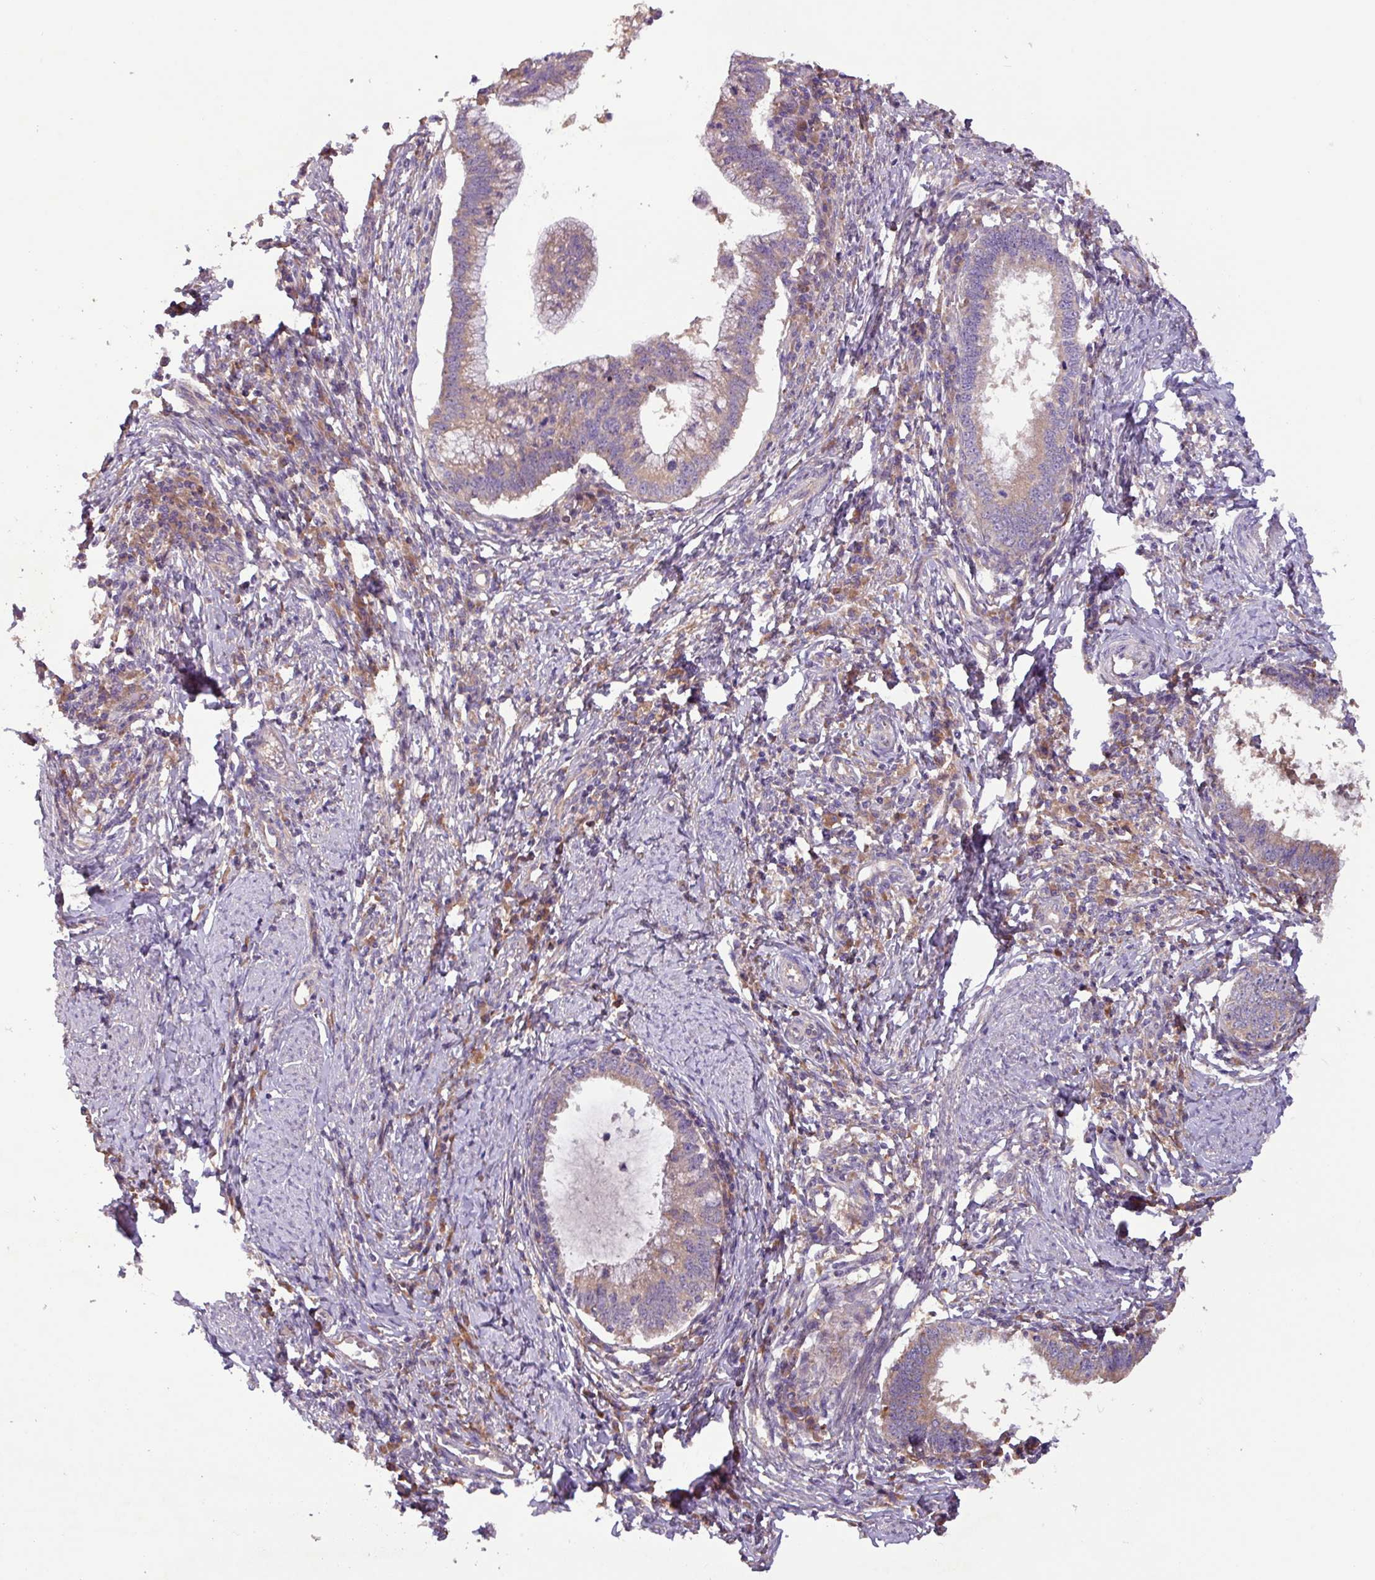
{"staining": {"intensity": "weak", "quantity": "<25%", "location": "cytoplasmic/membranous"}, "tissue": "cervical cancer", "cell_type": "Tumor cells", "image_type": "cancer", "snomed": [{"axis": "morphology", "description": "Adenocarcinoma, NOS"}, {"axis": "topography", "description": "Cervix"}], "caption": "This is an immunohistochemistry (IHC) micrograph of human adenocarcinoma (cervical). There is no positivity in tumor cells.", "gene": "PTPRQ", "patient": {"sex": "female", "age": 36}}